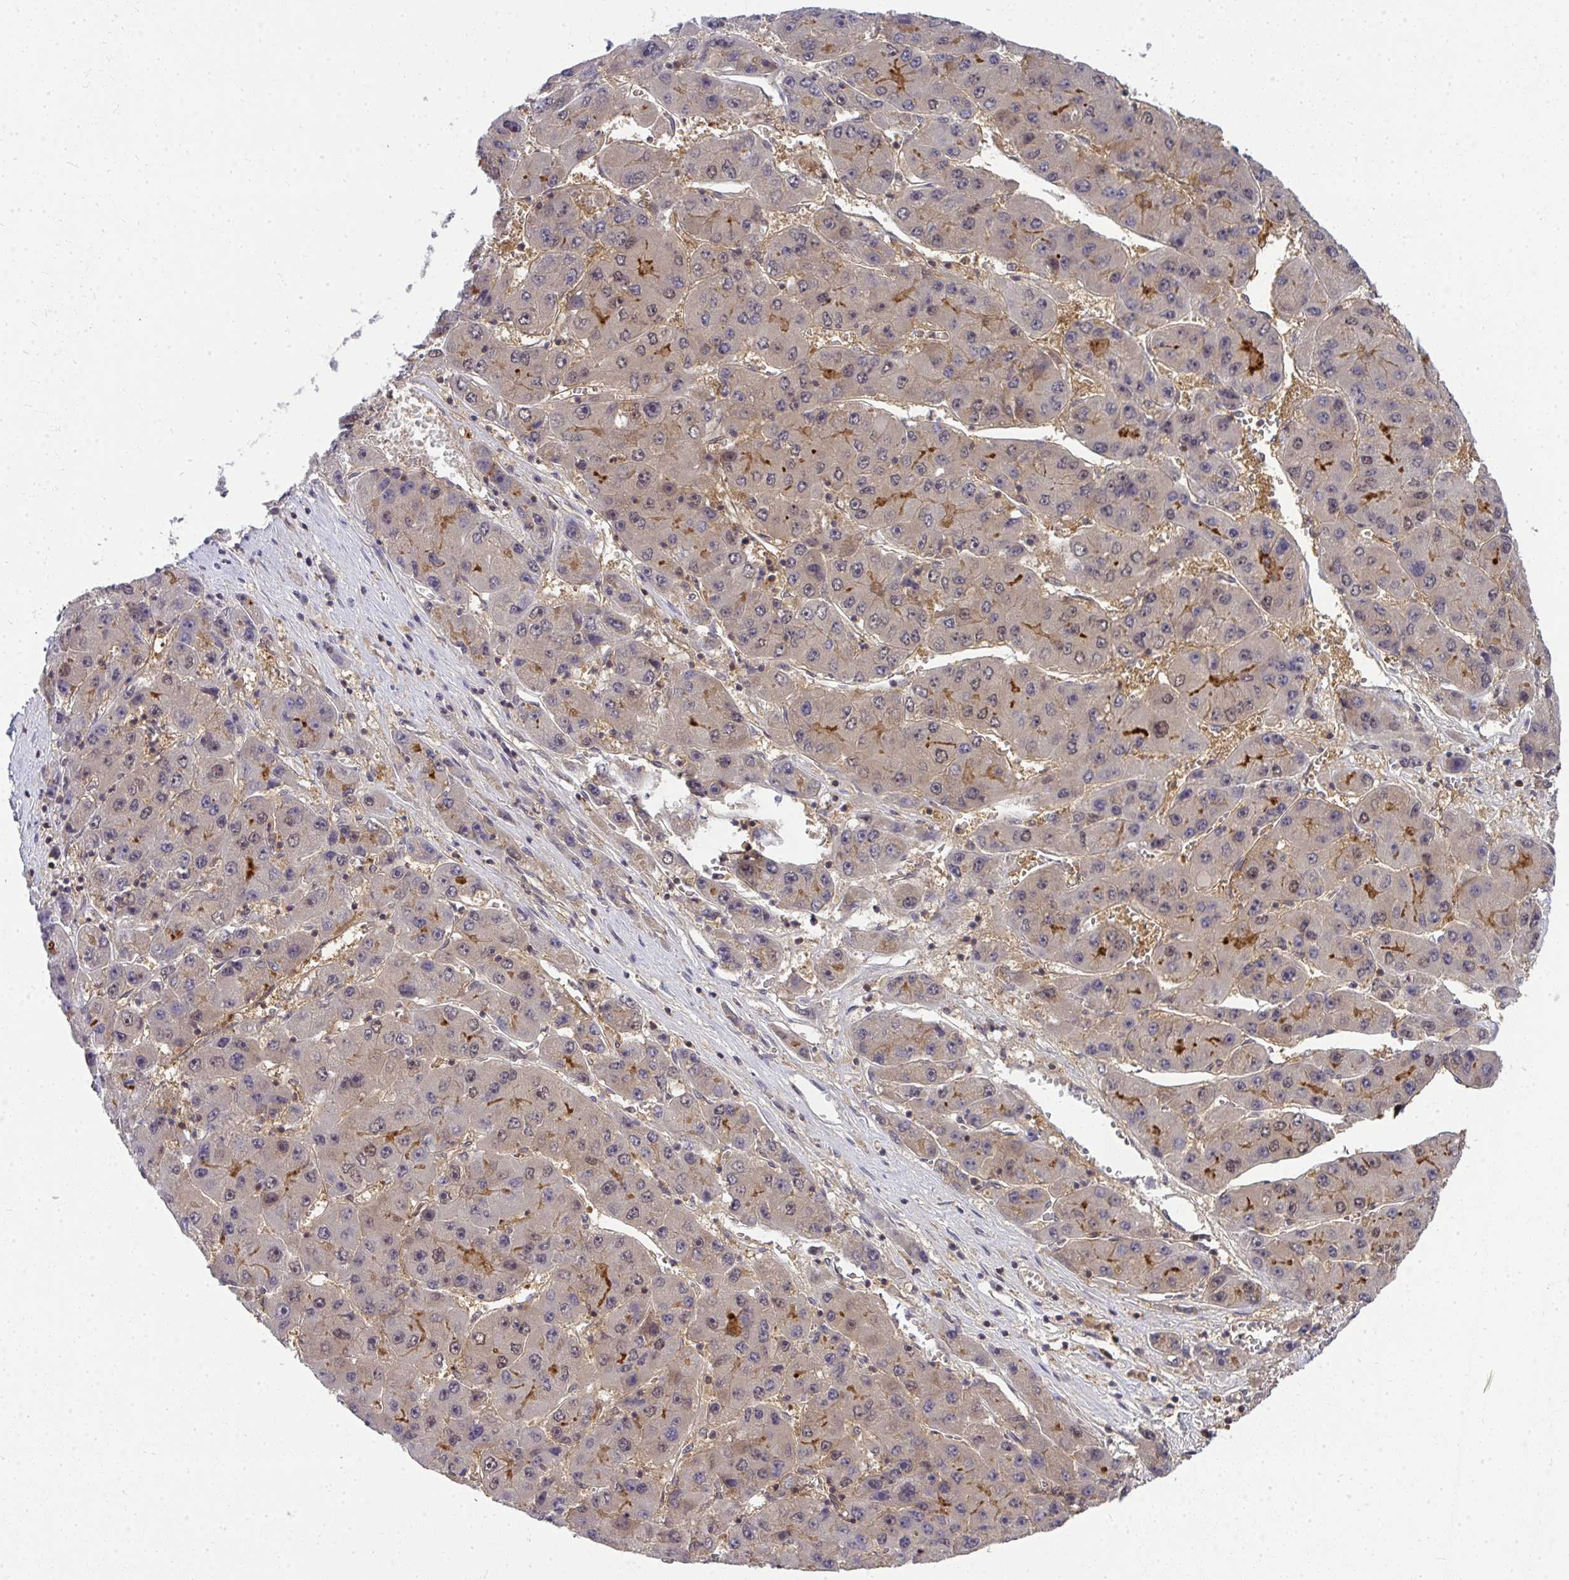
{"staining": {"intensity": "weak", "quantity": "25%-75%", "location": "cytoplasmic/membranous"}, "tissue": "liver cancer", "cell_type": "Tumor cells", "image_type": "cancer", "snomed": [{"axis": "morphology", "description": "Carcinoma, Hepatocellular, NOS"}, {"axis": "topography", "description": "Liver"}], "caption": "Immunohistochemical staining of liver hepatocellular carcinoma reveals low levels of weak cytoplasmic/membranous protein staining in approximately 25%-75% of tumor cells.", "gene": "HDHD2", "patient": {"sex": "female", "age": 61}}